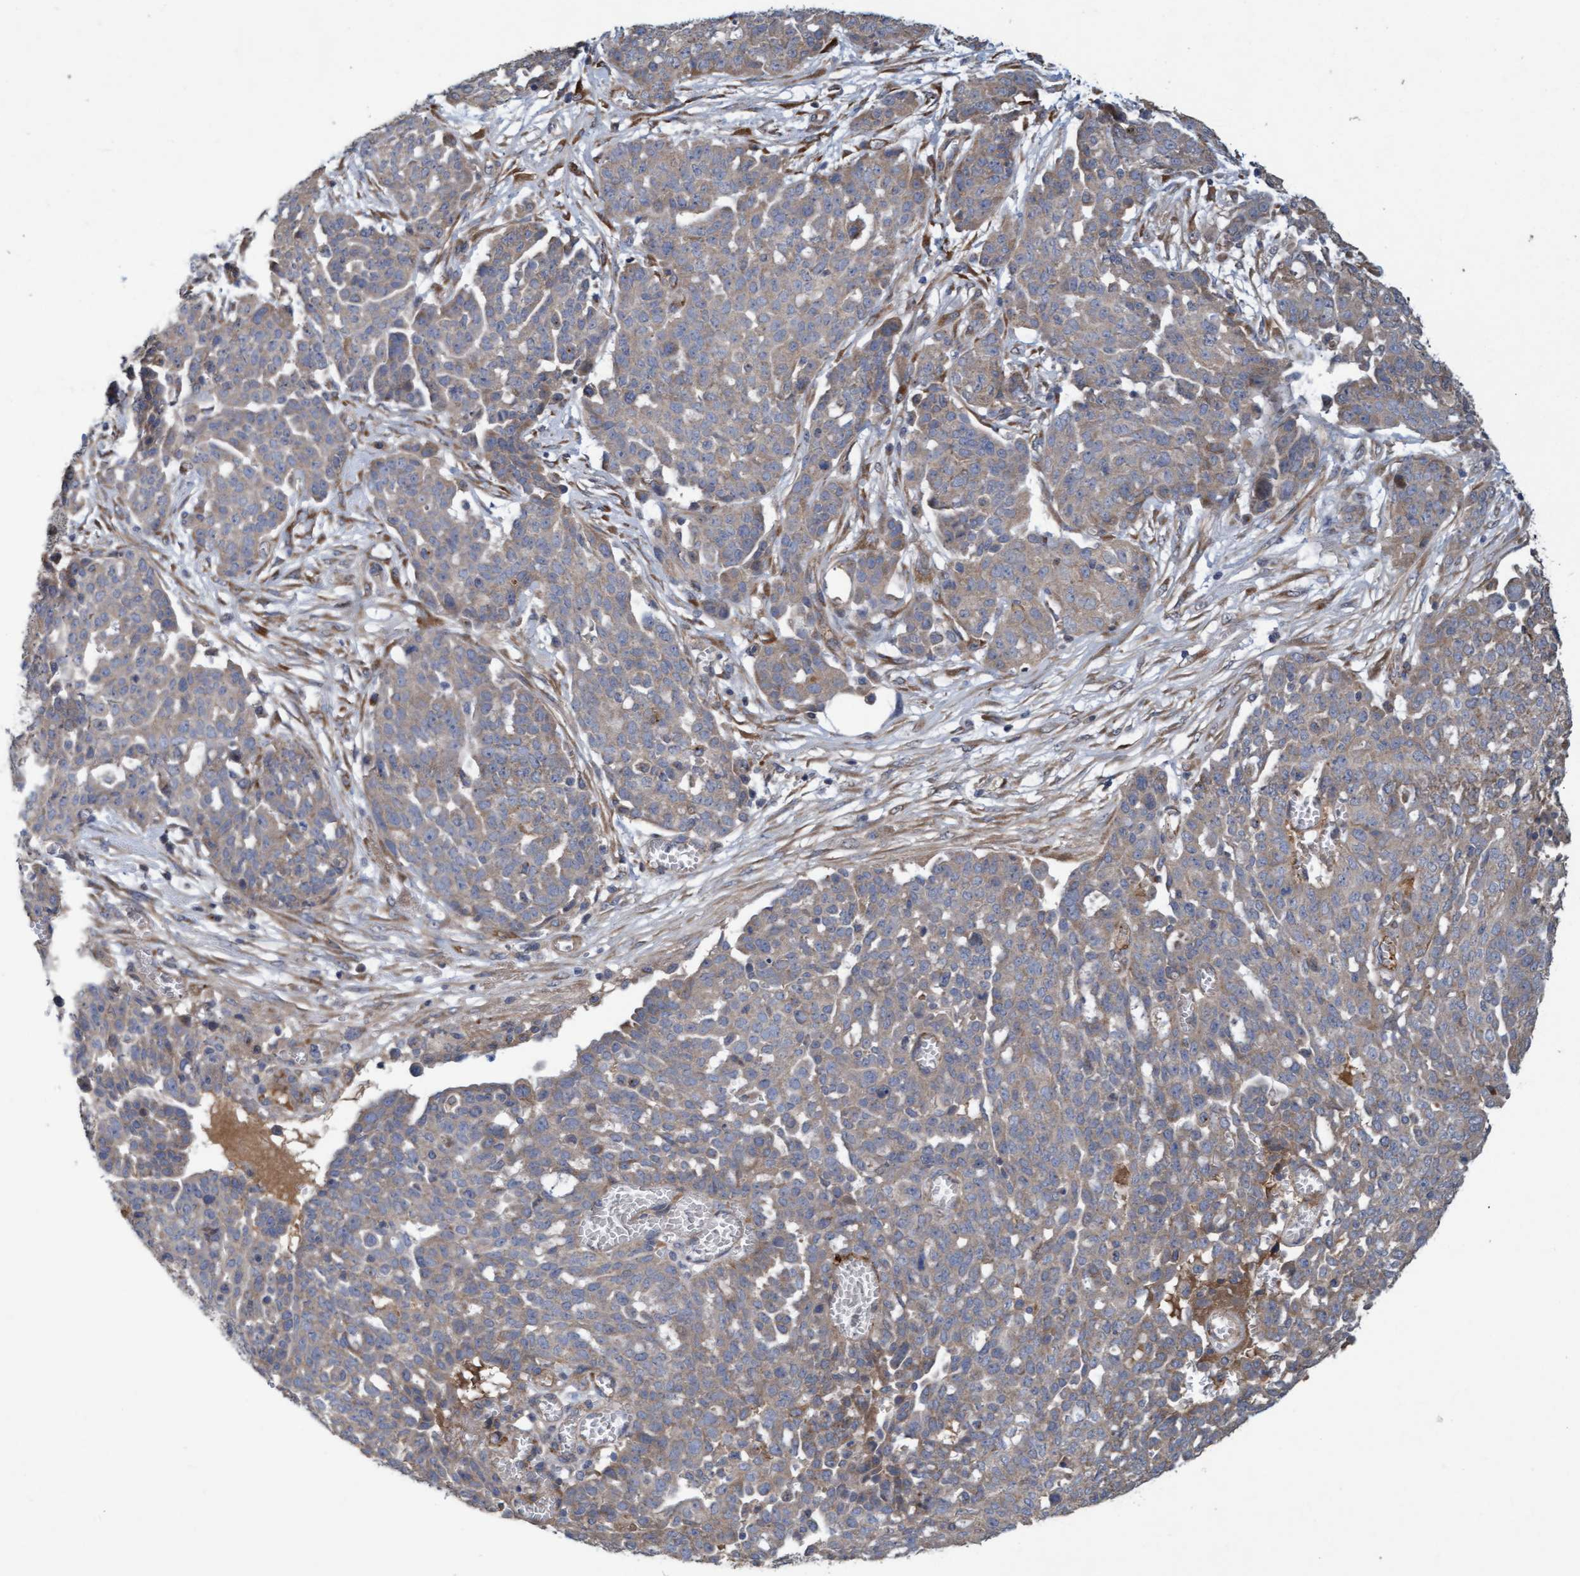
{"staining": {"intensity": "weak", "quantity": "25%-75%", "location": "cytoplasmic/membranous"}, "tissue": "ovarian cancer", "cell_type": "Tumor cells", "image_type": "cancer", "snomed": [{"axis": "morphology", "description": "Cystadenocarcinoma, serous, NOS"}, {"axis": "topography", "description": "Soft tissue"}, {"axis": "topography", "description": "Ovary"}], "caption": "About 25%-75% of tumor cells in human ovarian cancer demonstrate weak cytoplasmic/membranous protein positivity as visualized by brown immunohistochemical staining.", "gene": "DDHD2", "patient": {"sex": "female", "age": 57}}